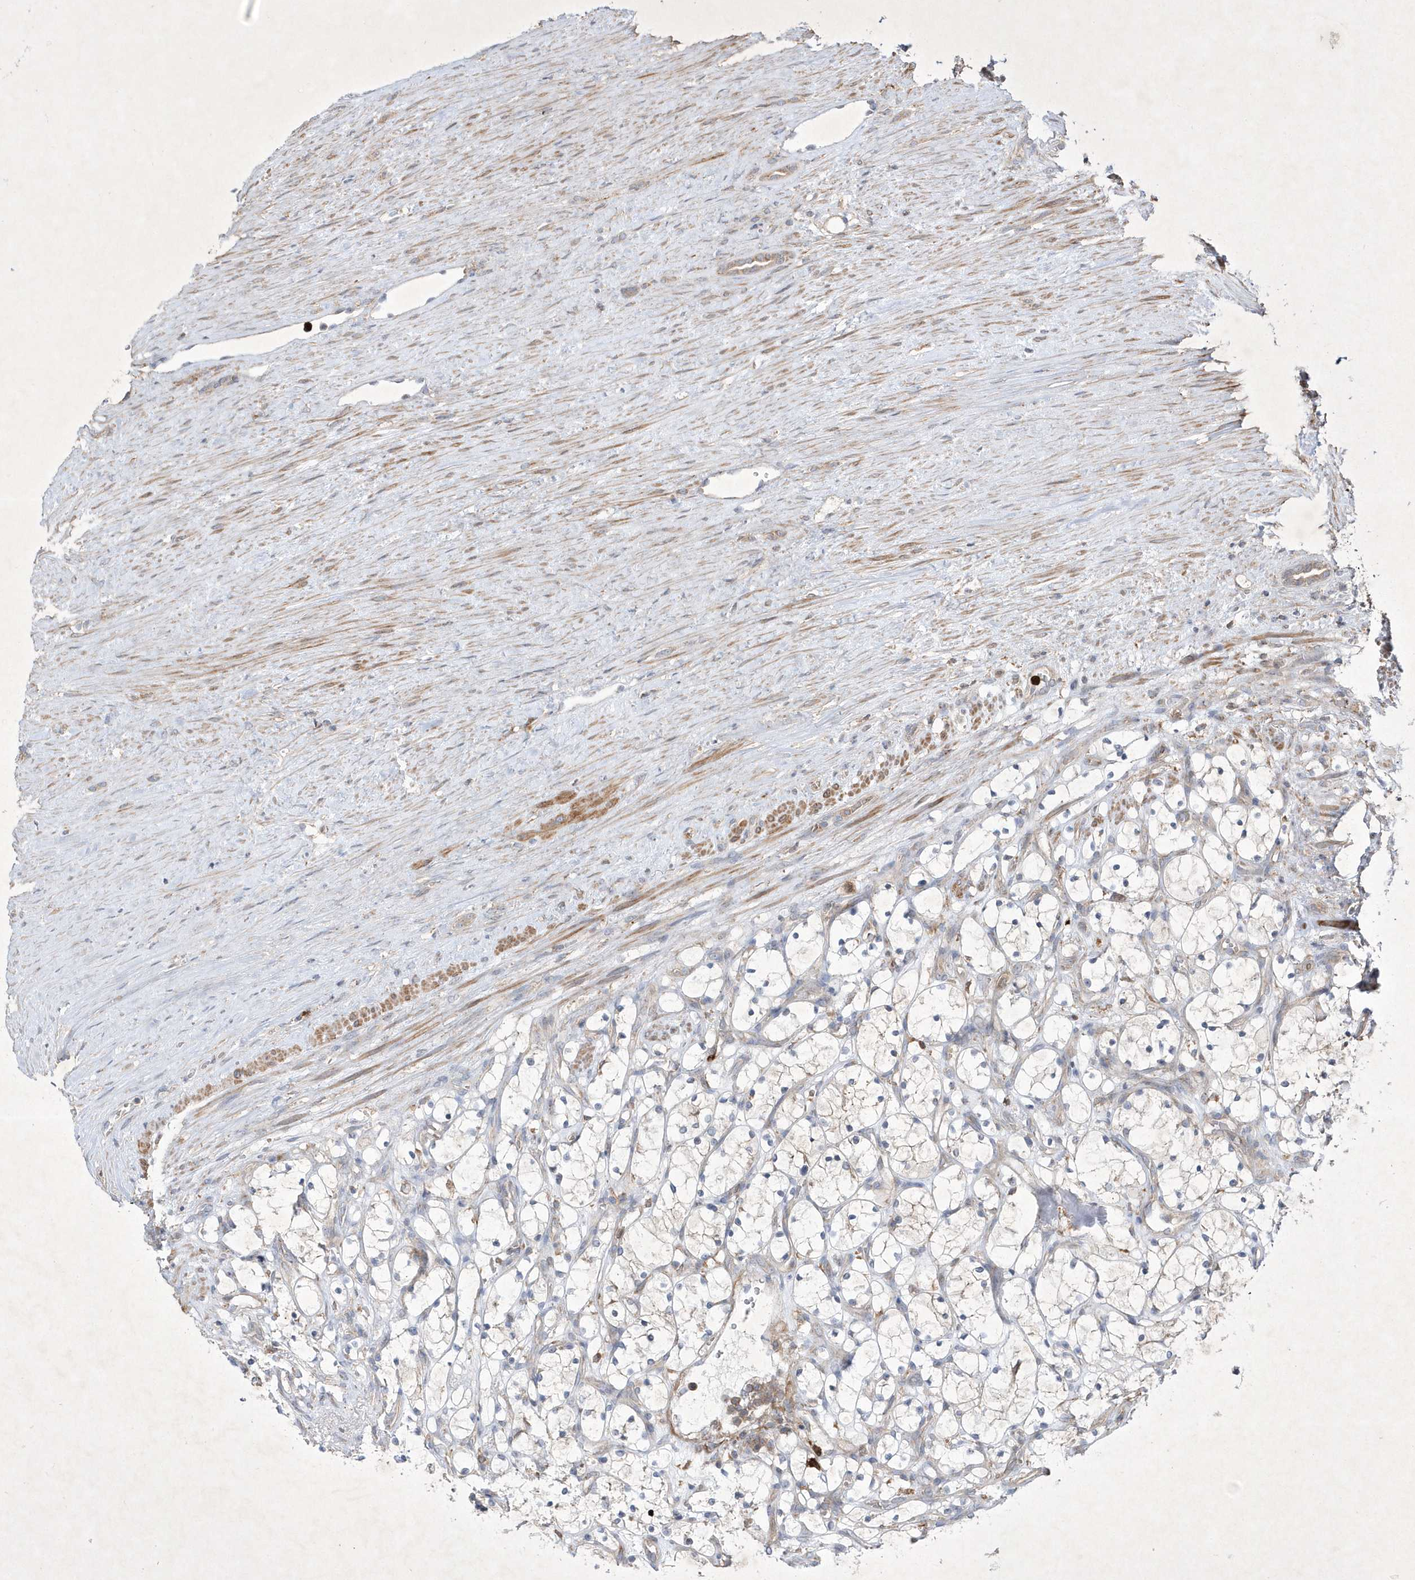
{"staining": {"intensity": "weak", "quantity": "<25%", "location": "cytoplasmic/membranous"}, "tissue": "renal cancer", "cell_type": "Tumor cells", "image_type": "cancer", "snomed": [{"axis": "morphology", "description": "Adenocarcinoma, NOS"}, {"axis": "topography", "description": "Kidney"}], "caption": "This is an immunohistochemistry (IHC) image of renal adenocarcinoma. There is no staining in tumor cells.", "gene": "OPA1", "patient": {"sex": "female", "age": 69}}